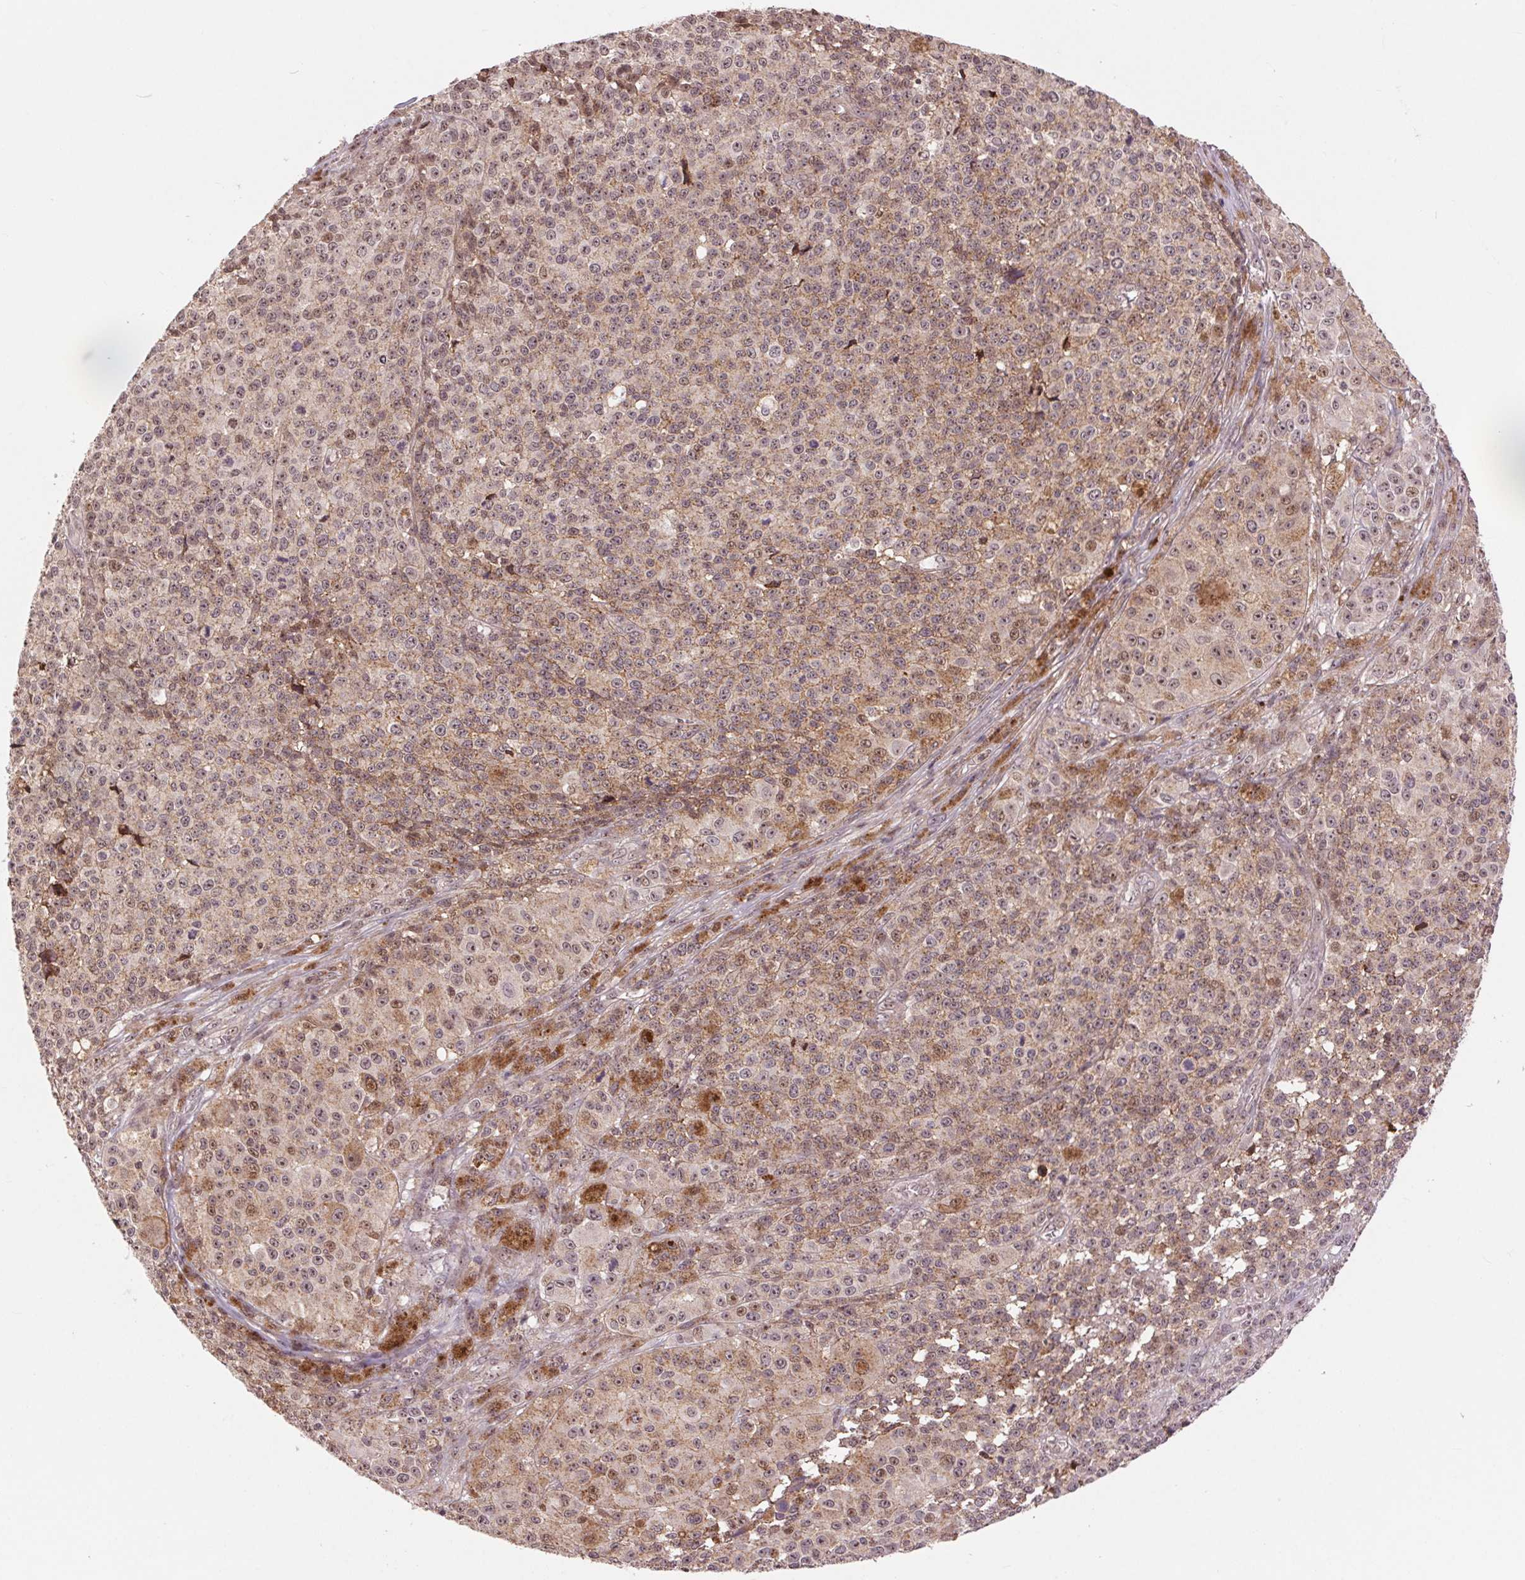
{"staining": {"intensity": "strong", "quantity": ">75%", "location": "cytoplasmic/membranous"}, "tissue": "melanoma", "cell_type": "Tumor cells", "image_type": "cancer", "snomed": [{"axis": "morphology", "description": "Malignant melanoma, NOS"}, {"axis": "topography", "description": "Skin"}], "caption": "Tumor cells demonstrate high levels of strong cytoplasmic/membranous staining in approximately >75% of cells in malignant melanoma. Ihc stains the protein in brown and the nuclei are stained blue.", "gene": "CHMP4B", "patient": {"sex": "female", "age": 58}}